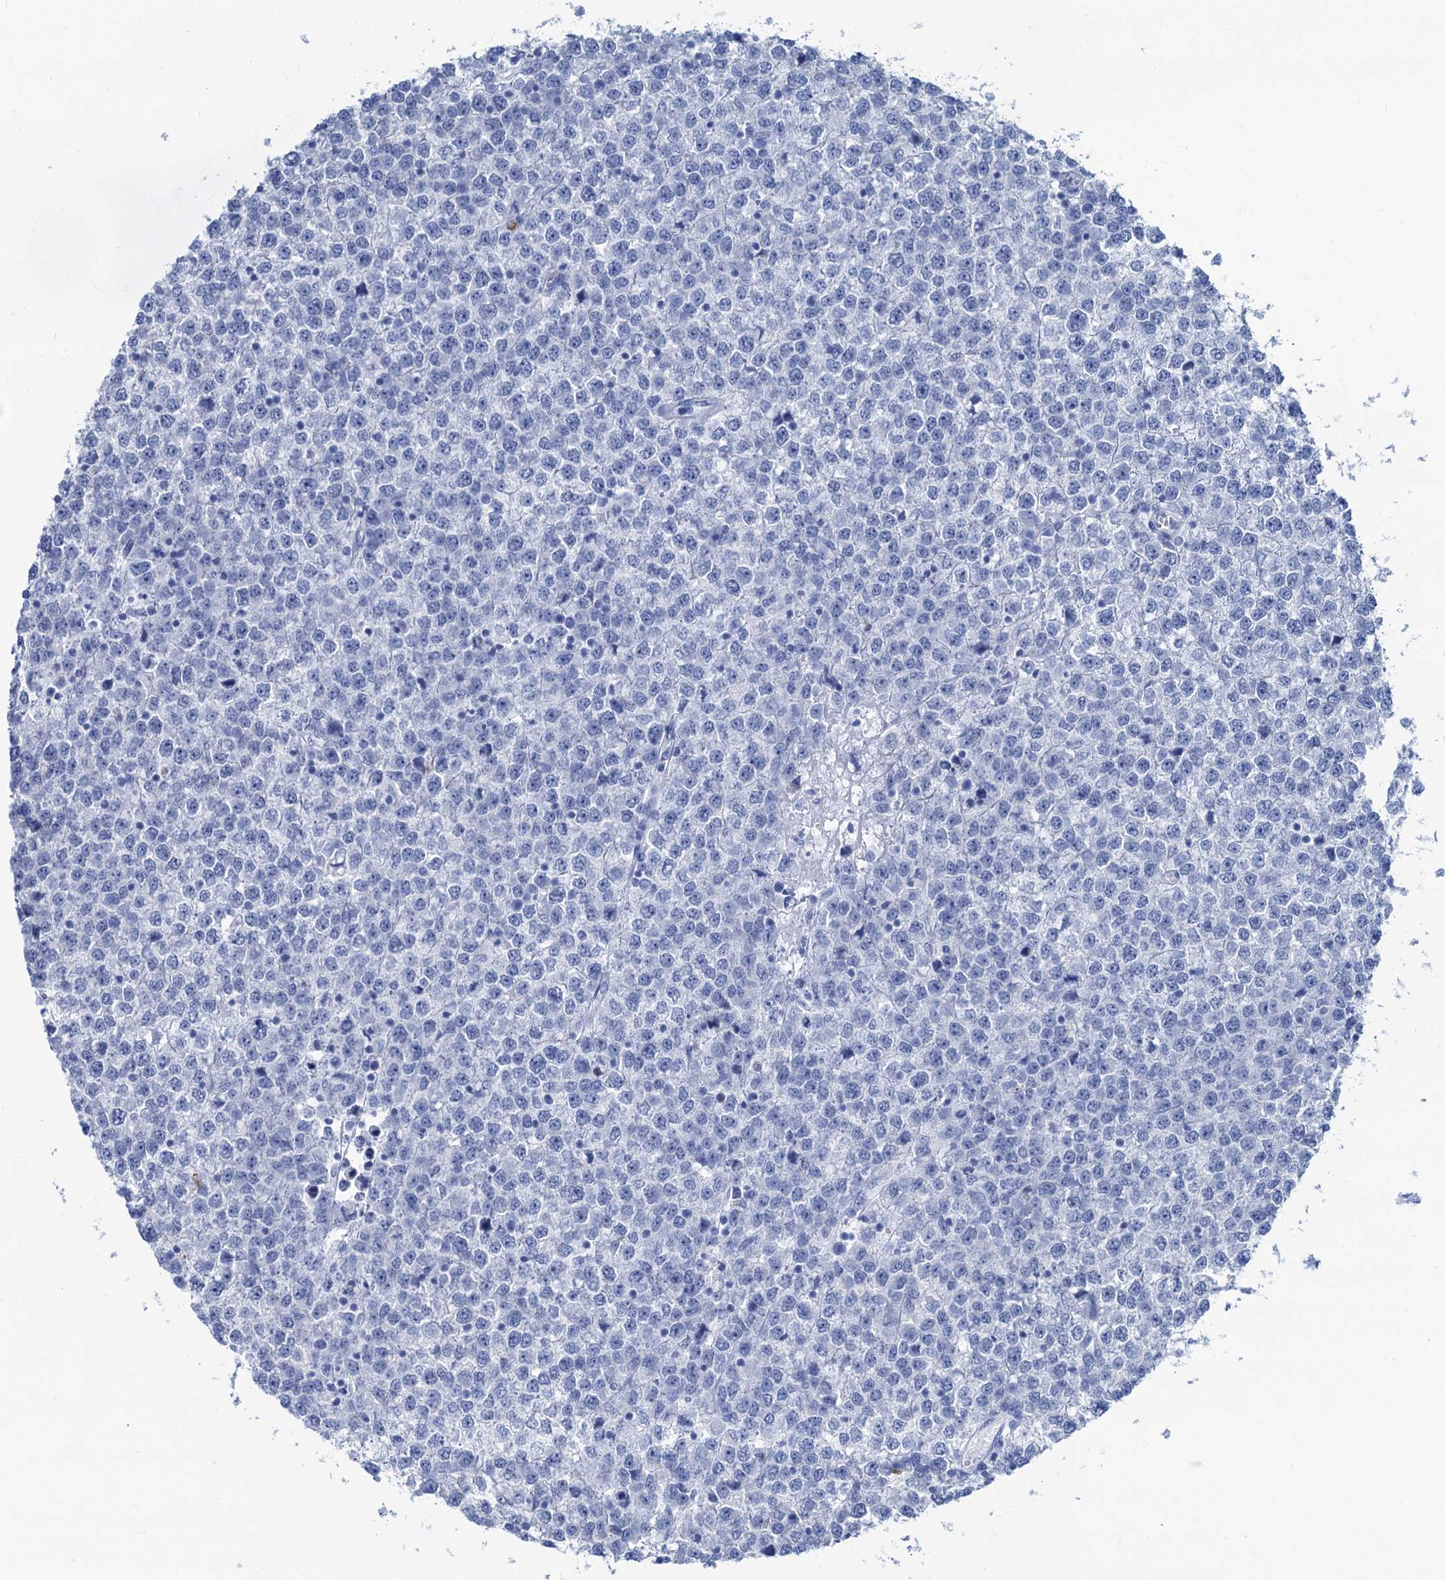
{"staining": {"intensity": "negative", "quantity": "none", "location": "none"}, "tissue": "testis cancer", "cell_type": "Tumor cells", "image_type": "cancer", "snomed": [{"axis": "morphology", "description": "Seminoma, NOS"}, {"axis": "topography", "description": "Testis"}], "caption": "The micrograph demonstrates no staining of tumor cells in testis cancer.", "gene": "CABYR", "patient": {"sex": "male", "age": 65}}